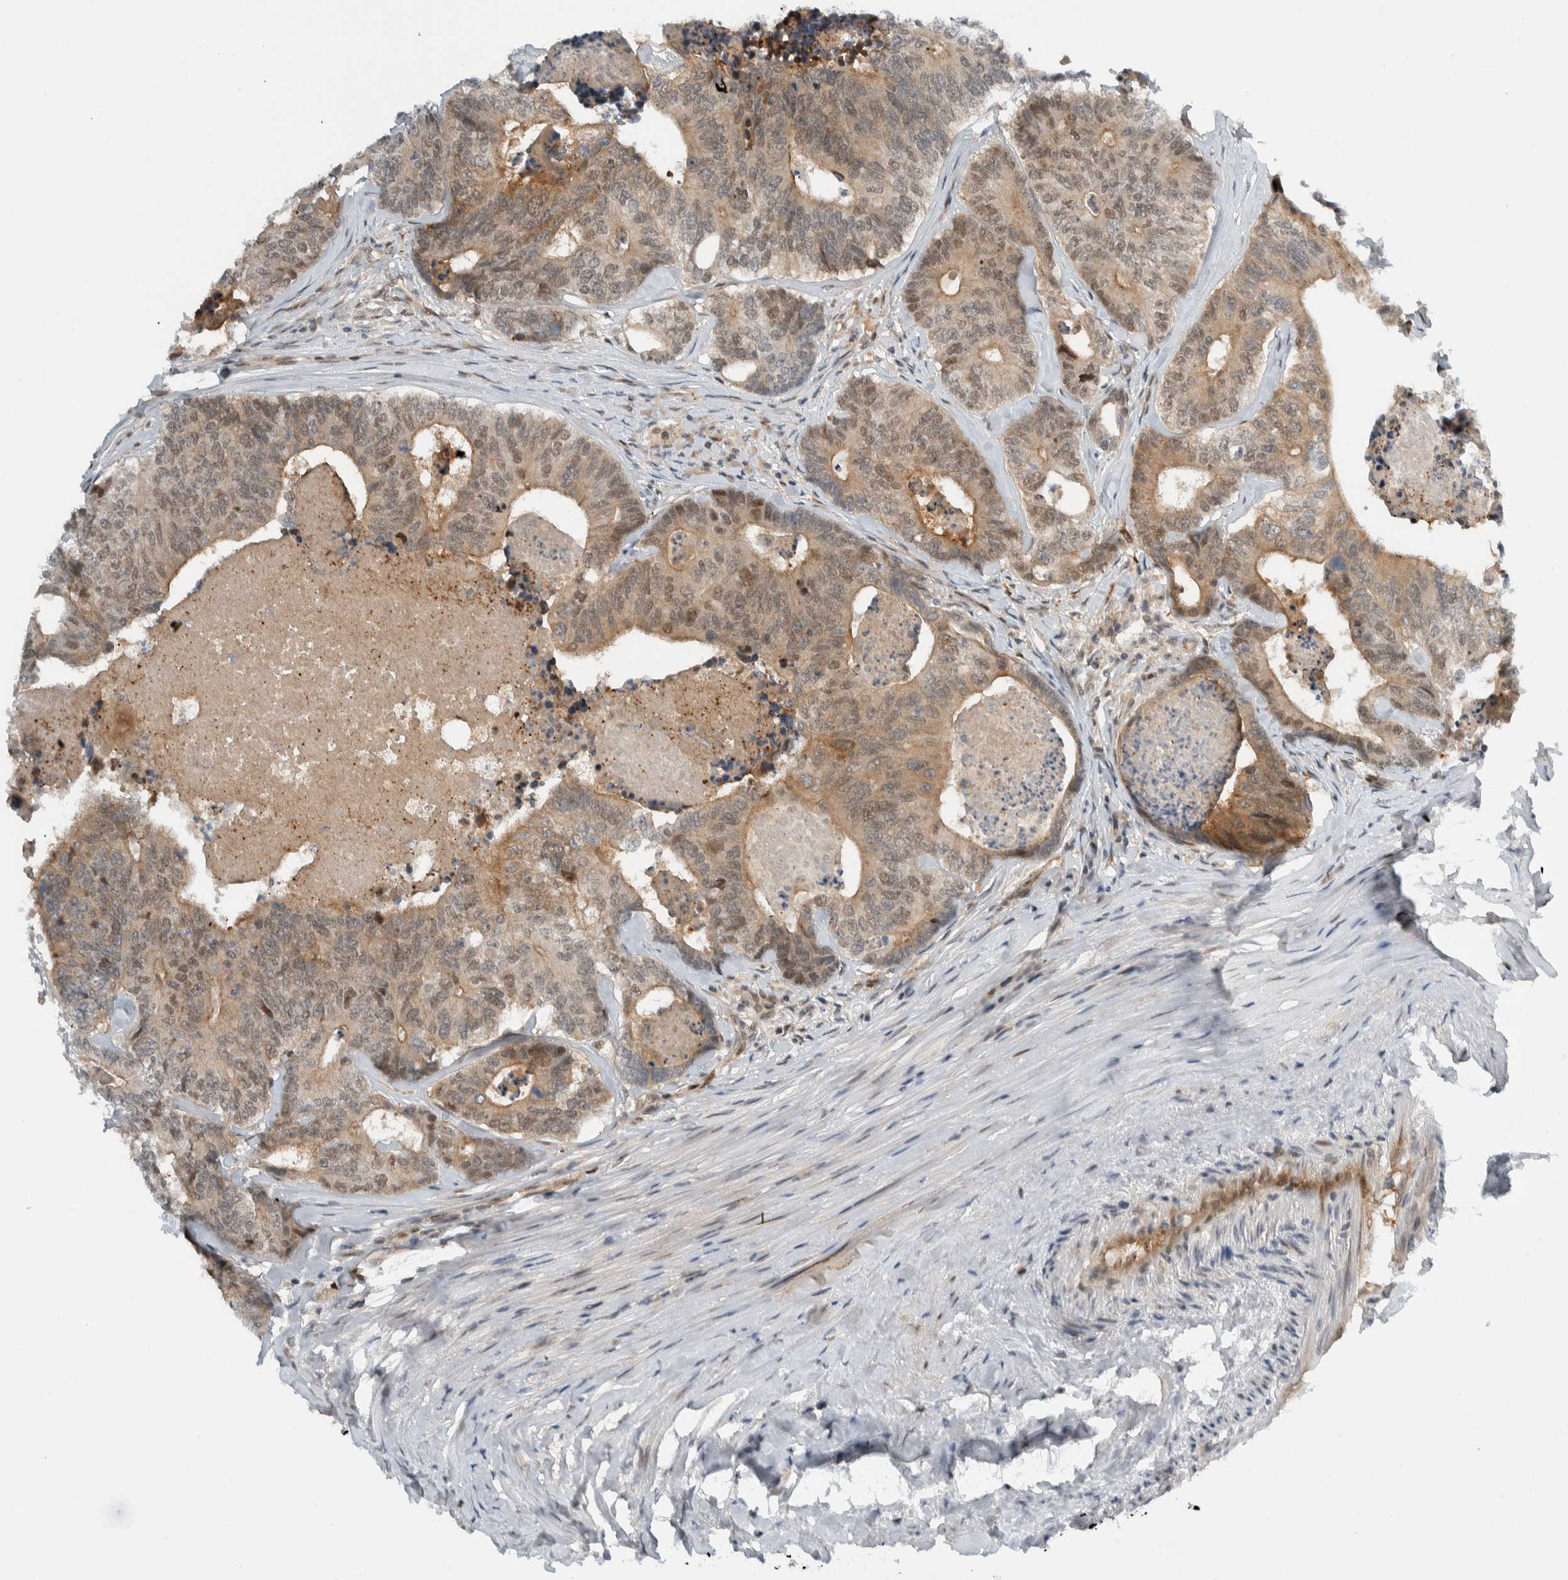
{"staining": {"intensity": "weak", "quantity": ">75%", "location": "cytoplasmic/membranous,nuclear"}, "tissue": "colorectal cancer", "cell_type": "Tumor cells", "image_type": "cancer", "snomed": [{"axis": "morphology", "description": "Adenocarcinoma, NOS"}, {"axis": "topography", "description": "Colon"}], "caption": "Colorectal cancer (adenocarcinoma) tissue exhibits weak cytoplasmic/membranous and nuclear positivity in approximately >75% of tumor cells The protein is shown in brown color, while the nuclei are stained blue.", "gene": "NCR3LG1", "patient": {"sex": "female", "age": 67}}